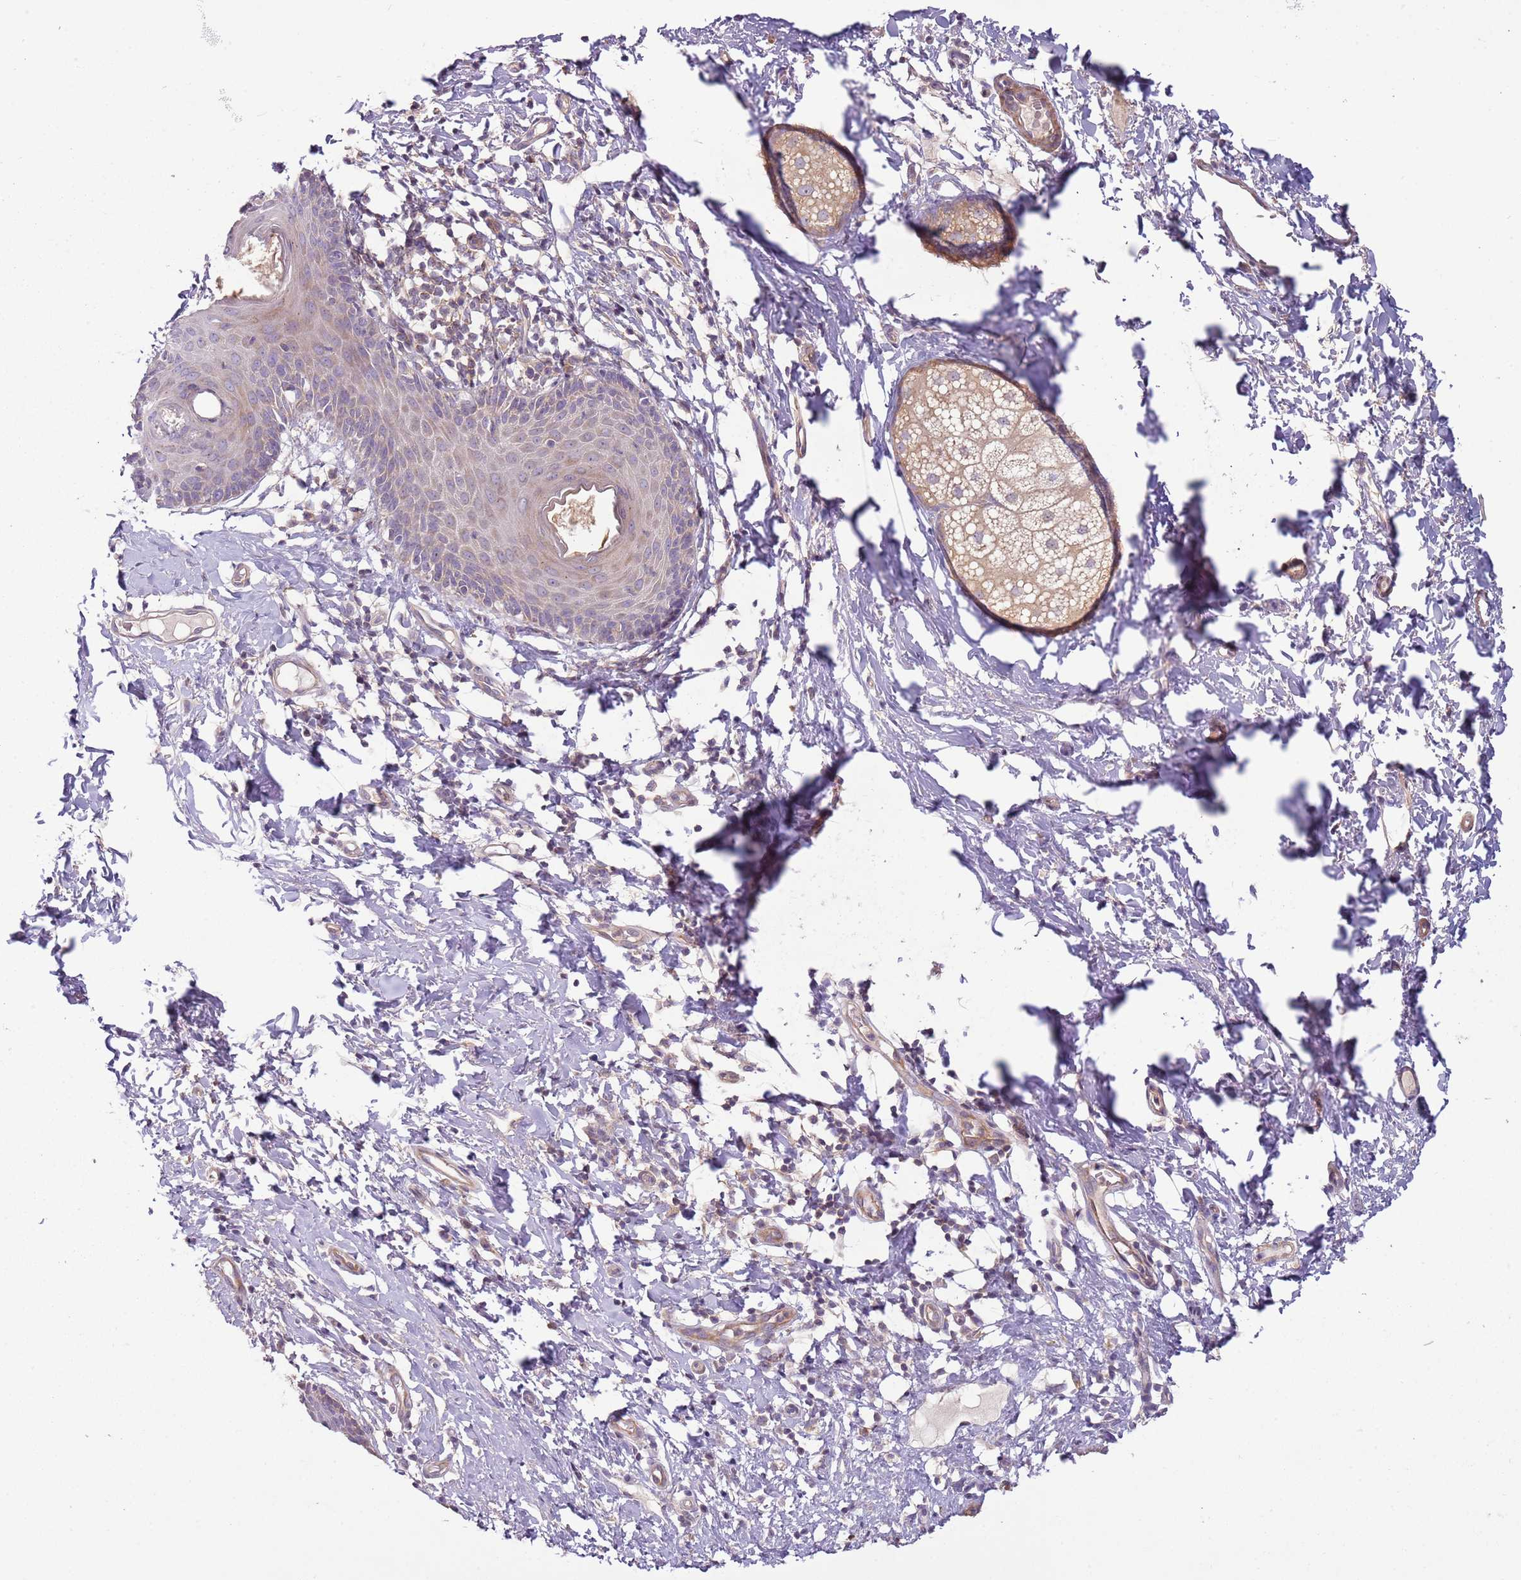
{"staining": {"intensity": "weak", "quantity": "<25%", "location": "cytoplasmic/membranous"}, "tissue": "skin", "cell_type": "Epidermal cells", "image_type": "normal", "snomed": [{"axis": "morphology", "description": "Normal tissue, NOS"}, {"axis": "topography", "description": "Vulva"}], "caption": "The IHC micrograph has no significant staining in epidermal cells of skin. (DAB IHC with hematoxylin counter stain).", "gene": "DTD2", "patient": {"sex": "female", "age": 66}}